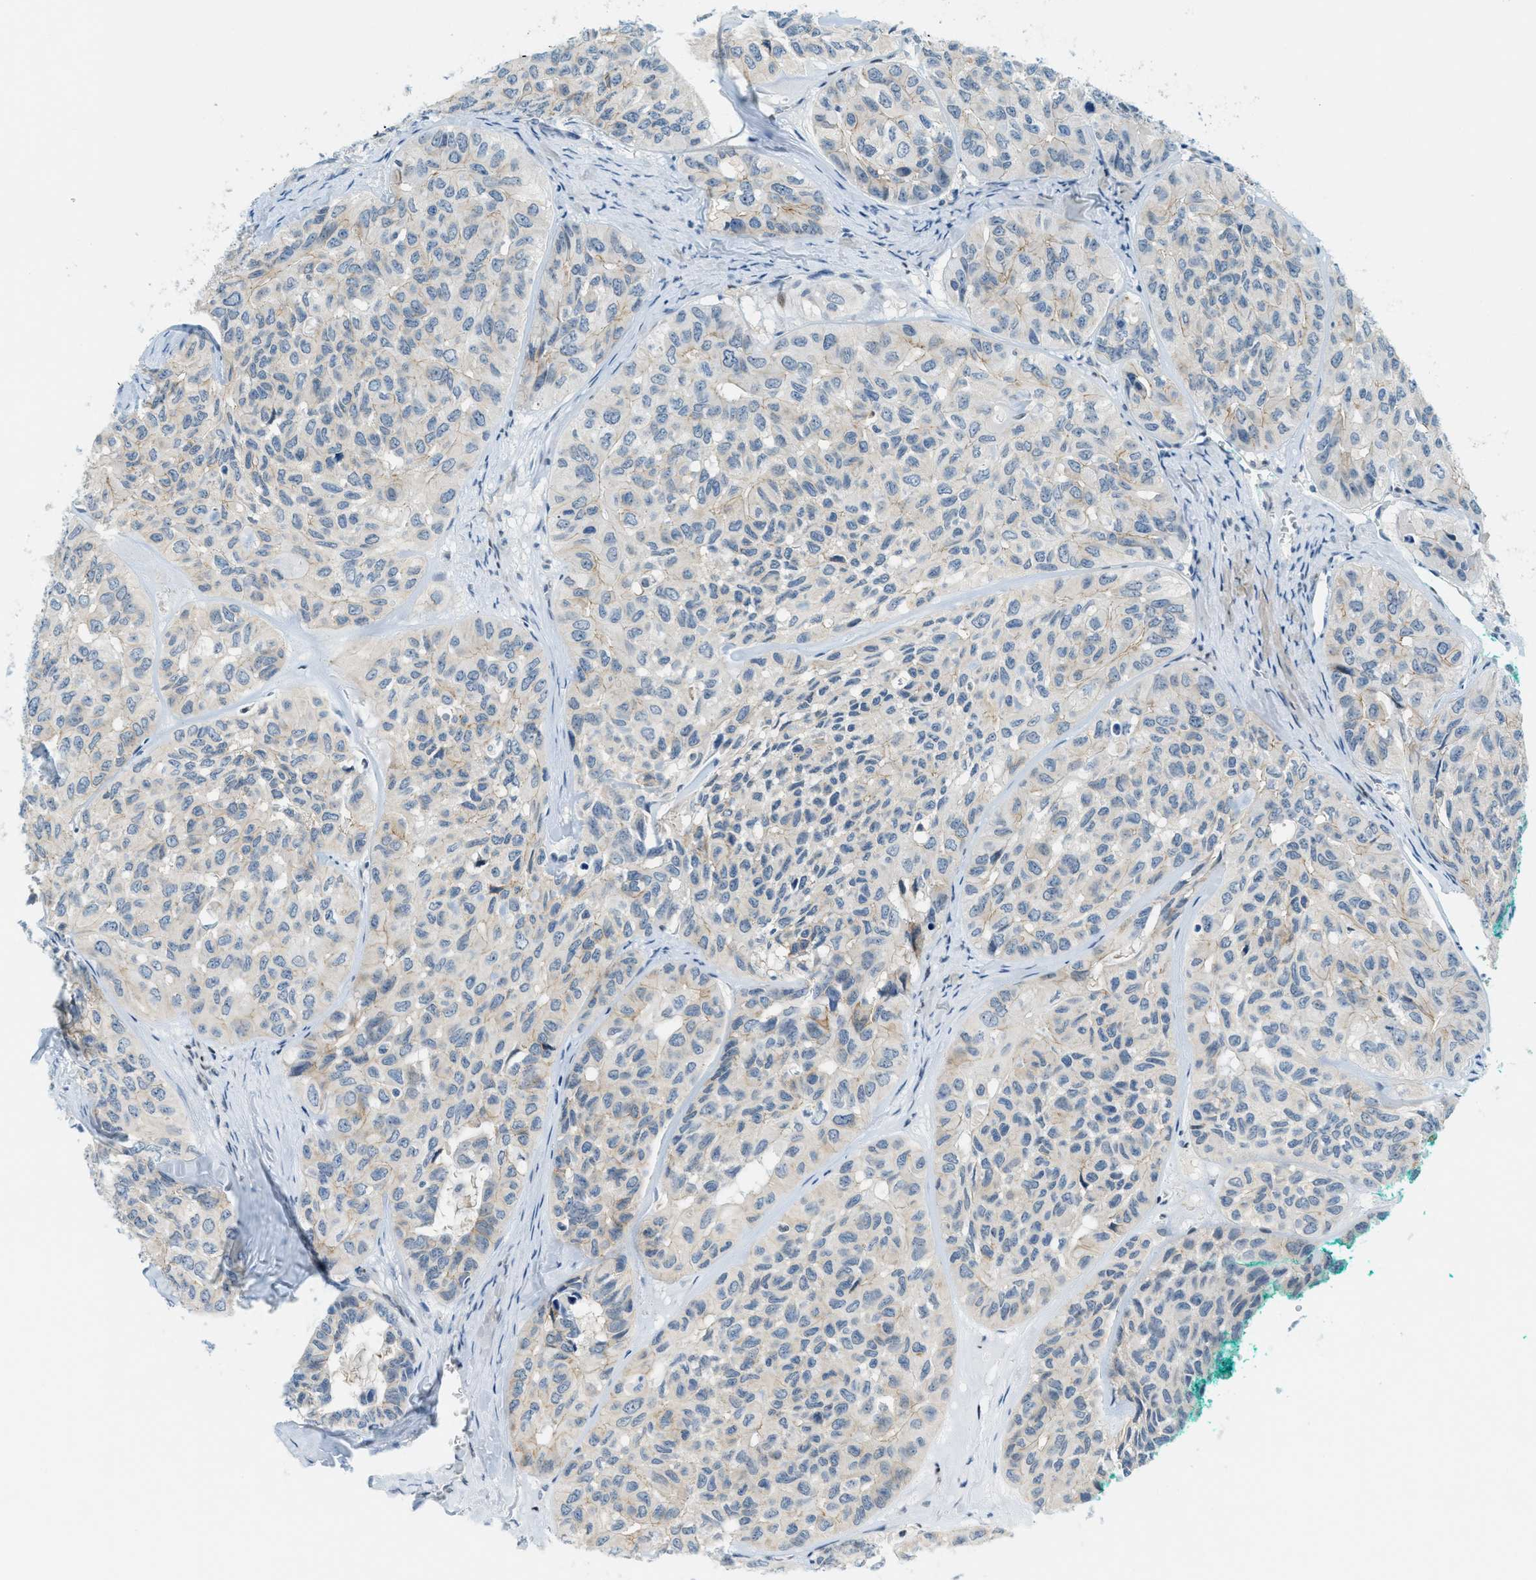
{"staining": {"intensity": "weak", "quantity": "25%-75%", "location": "cytoplasmic/membranous"}, "tissue": "head and neck cancer", "cell_type": "Tumor cells", "image_type": "cancer", "snomed": [{"axis": "morphology", "description": "Adenocarcinoma, NOS"}, {"axis": "topography", "description": "Salivary gland, NOS"}, {"axis": "topography", "description": "Head-Neck"}], "caption": "A high-resolution photomicrograph shows immunohistochemistry staining of head and neck cancer, which shows weak cytoplasmic/membranous expression in about 25%-75% of tumor cells.", "gene": "CYP4X1", "patient": {"sex": "female", "age": 76}}